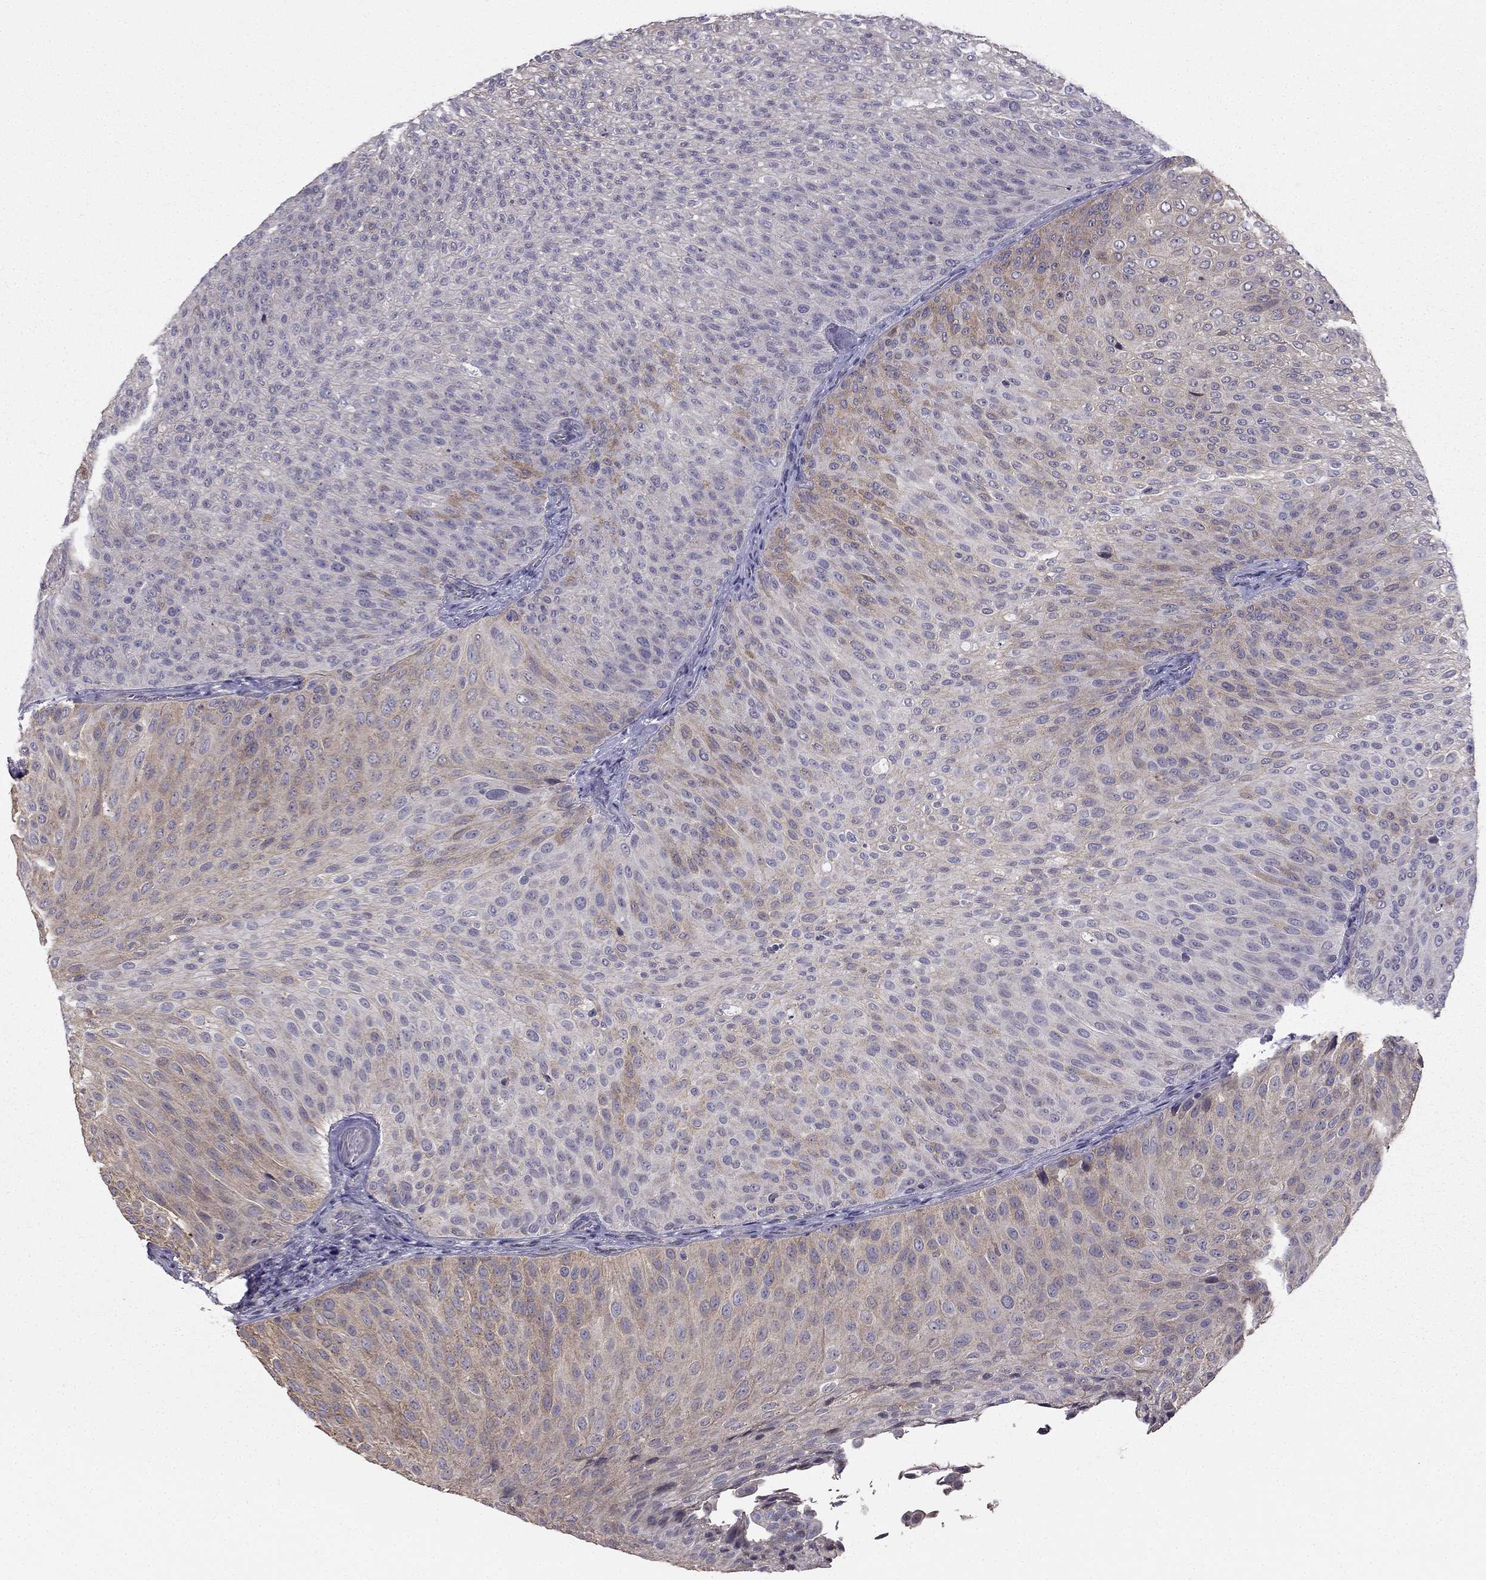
{"staining": {"intensity": "moderate", "quantity": "<25%", "location": "cytoplasmic/membranous"}, "tissue": "urothelial cancer", "cell_type": "Tumor cells", "image_type": "cancer", "snomed": [{"axis": "morphology", "description": "Urothelial carcinoma, Low grade"}, {"axis": "topography", "description": "Urinary bladder"}], "caption": "Urothelial carcinoma (low-grade) stained with a protein marker exhibits moderate staining in tumor cells.", "gene": "HSFX1", "patient": {"sex": "male", "age": 78}}